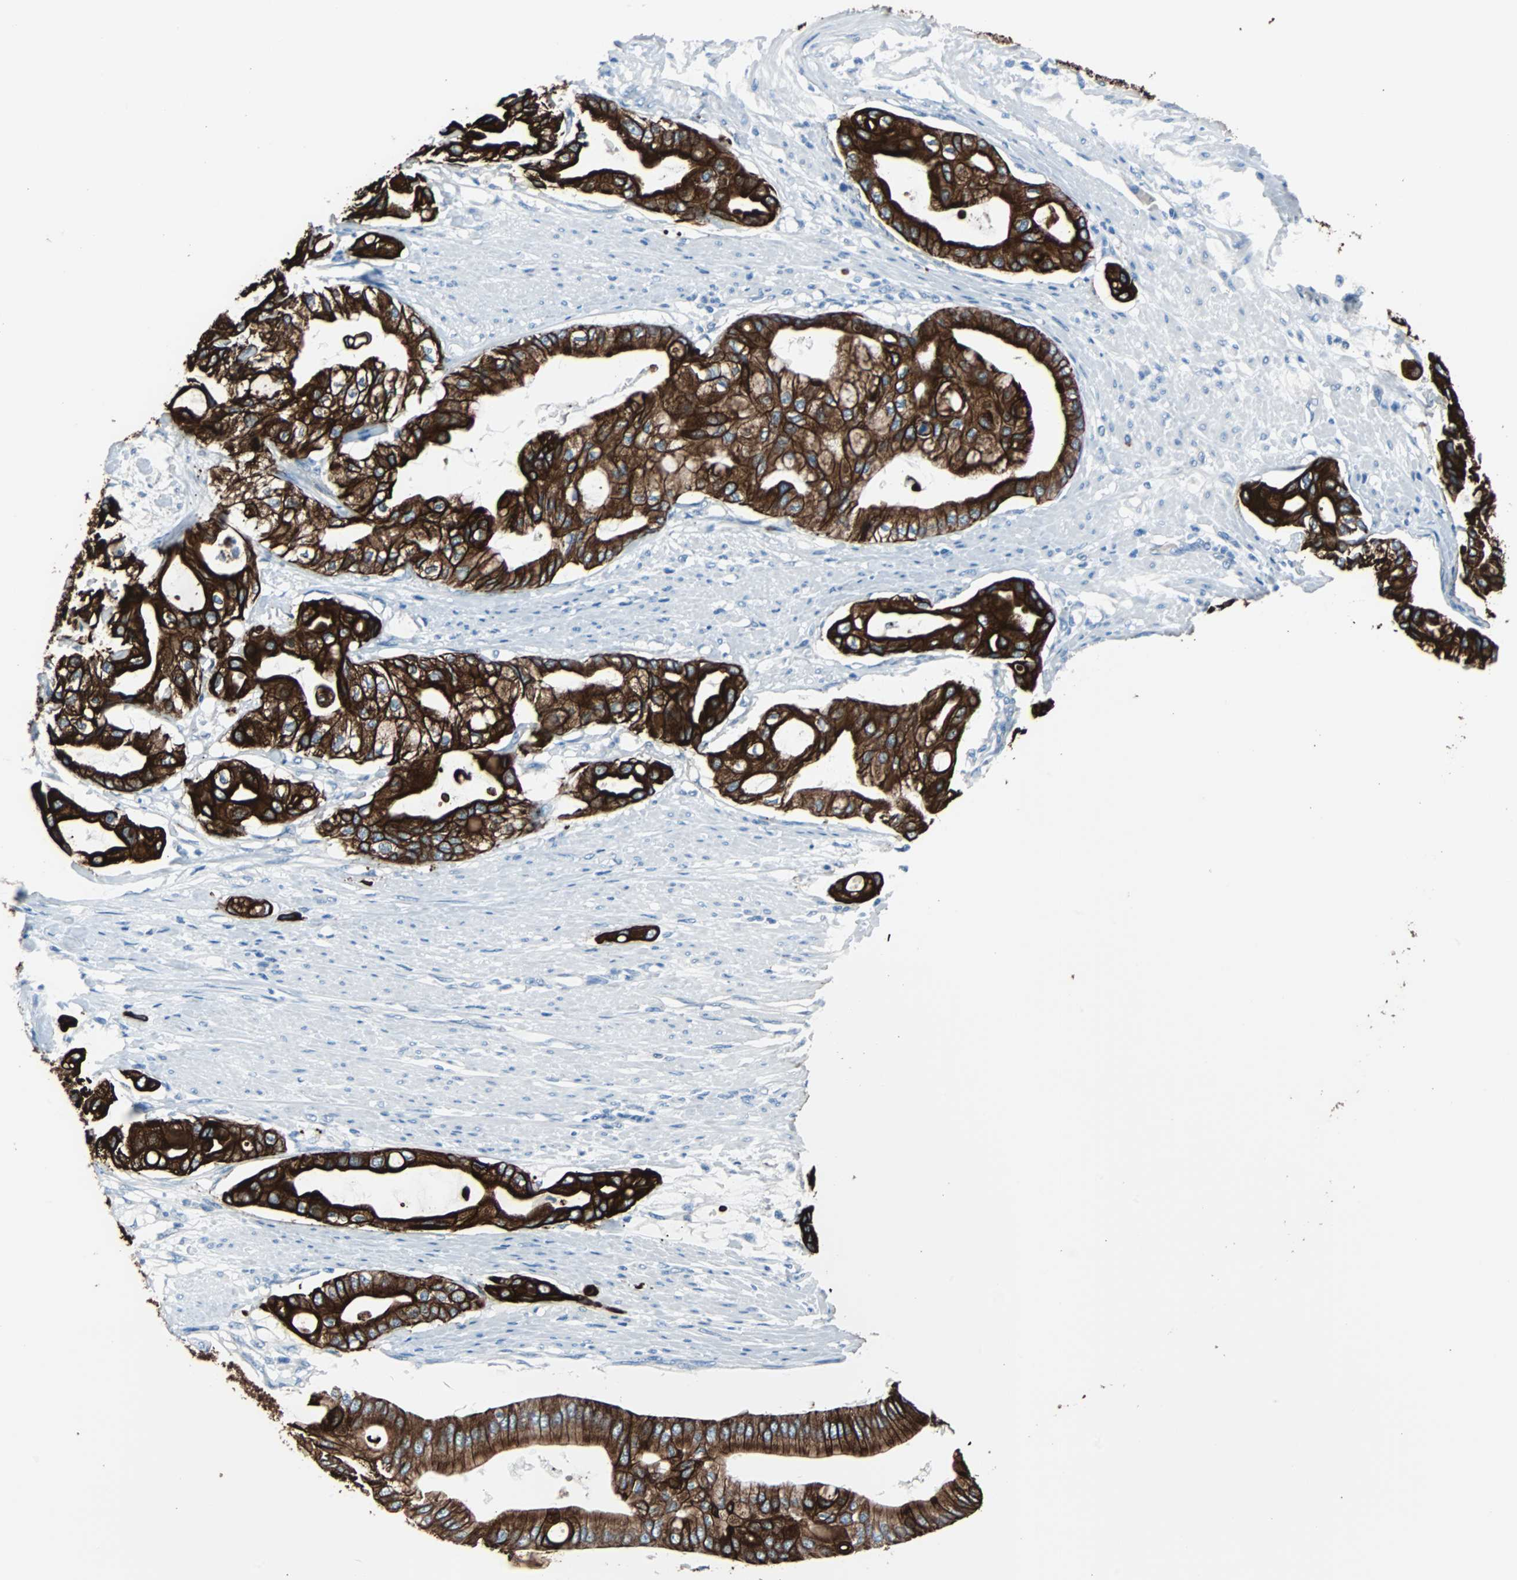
{"staining": {"intensity": "strong", "quantity": ">75%", "location": "cytoplasmic/membranous"}, "tissue": "pancreatic cancer", "cell_type": "Tumor cells", "image_type": "cancer", "snomed": [{"axis": "morphology", "description": "Adenocarcinoma, NOS"}, {"axis": "morphology", "description": "Adenocarcinoma, metastatic, NOS"}, {"axis": "topography", "description": "Lymph node"}, {"axis": "topography", "description": "Pancreas"}, {"axis": "topography", "description": "Duodenum"}], "caption": "This is a histology image of IHC staining of pancreatic metastatic adenocarcinoma, which shows strong staining in the cytoplasmic/membranous of tumor cells.", "gene": "KRT7", "patient": {"sex": "female", "age": 64}}